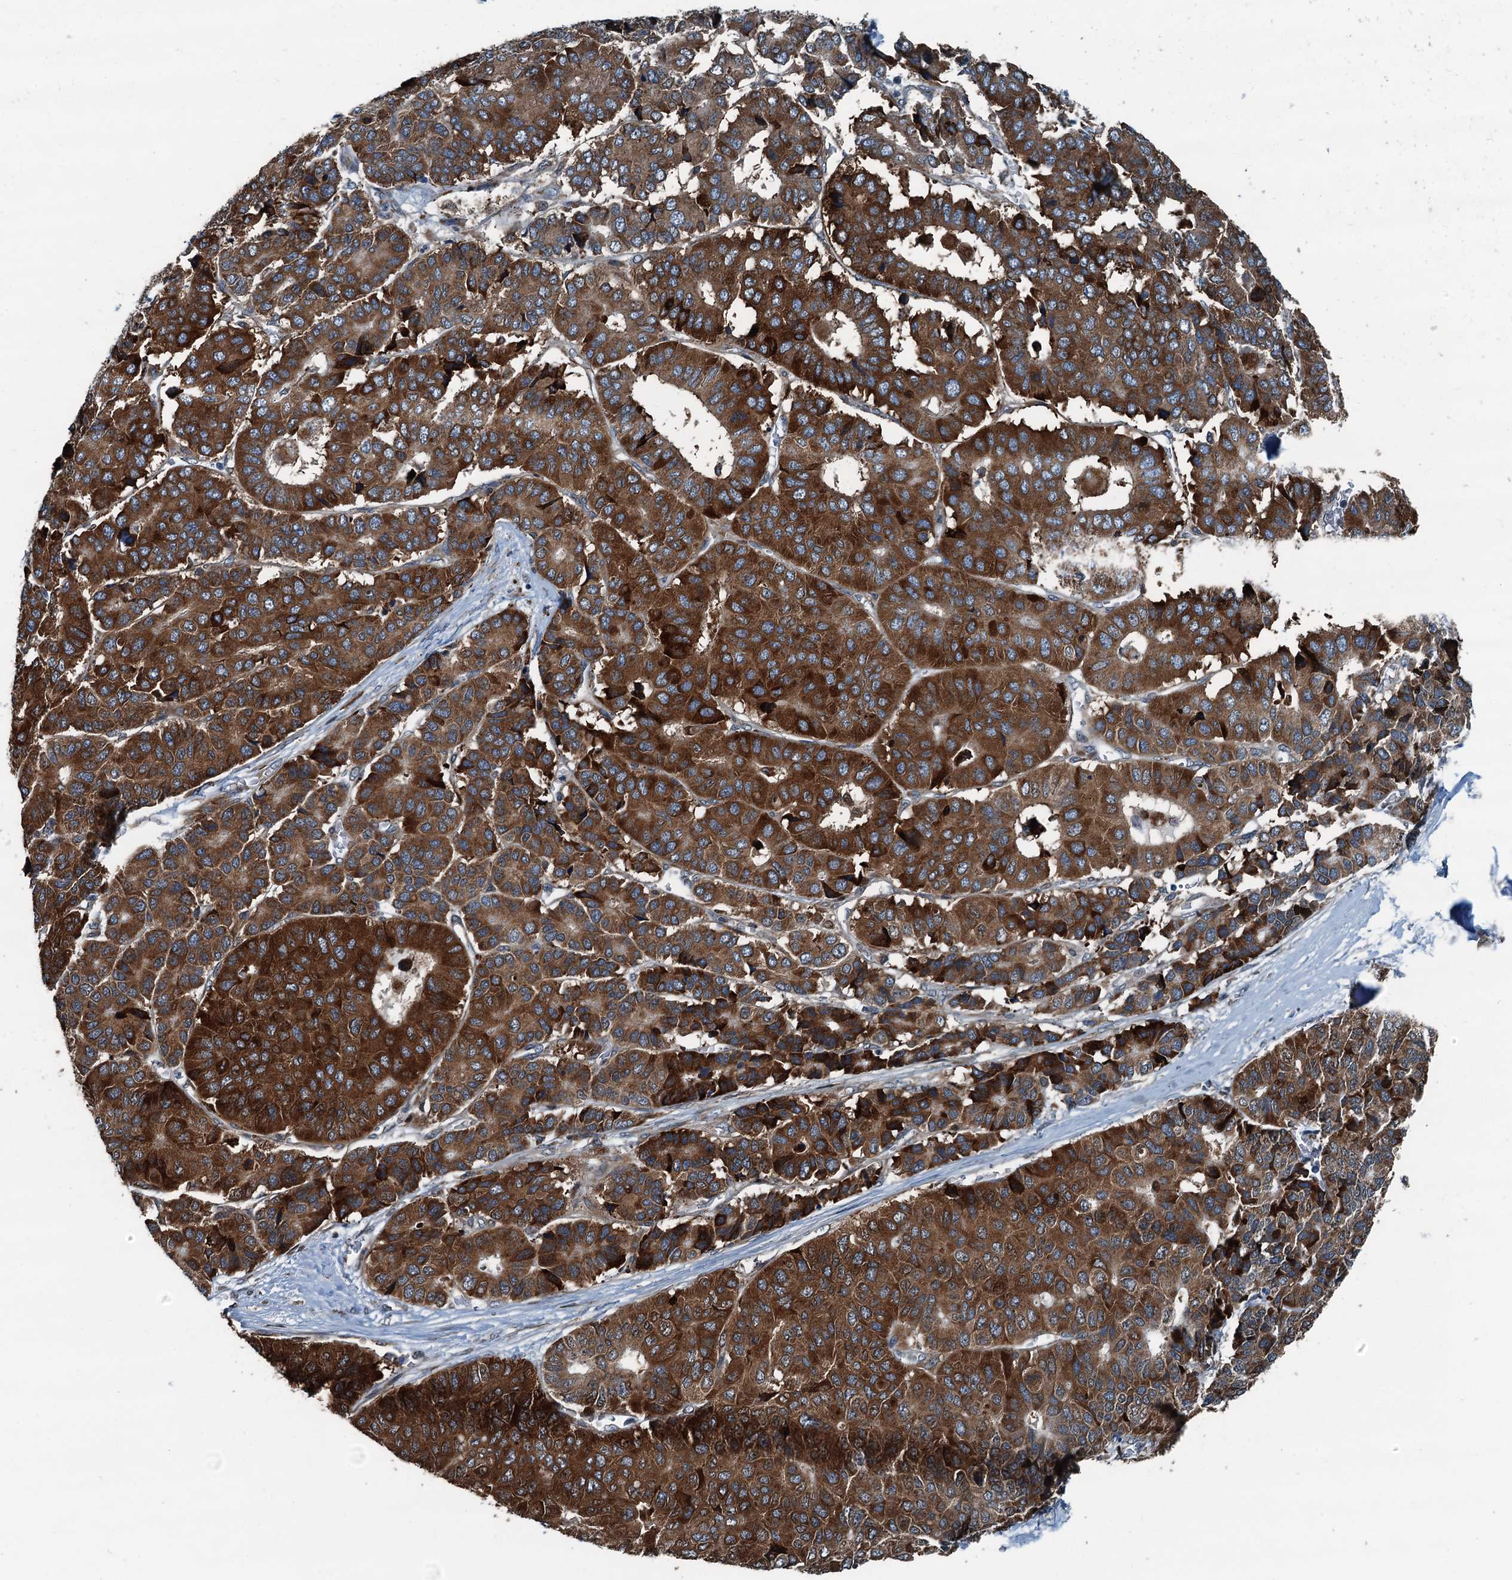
{"staining": {"intensity": "strong", "quantity": ">75%", "location": "cytoplasmic/membranous"}, "tissue": "pancreatic cancer", "cell_type": "Tumor cells", "image_type": "cancer", "snomed": [{"axis": "morphology", "description": "Adenocarcinoma, NOS"}, {"axis": "topography", "description": "Pancreas"}], "caption": "The histopathology image shows staining of pancreatic cancer, revealing strong cytoplasmic/membranous protein positivity (brown color) within tumor cells. The staining was performed using DAB (3,3'-diaminobenzidine), with brown indicating positive protein expression. Nuclei are stained blue with hematoxylin.", "gene": "TAMALIN", "patient": {"sex": "male", "age": 50}}